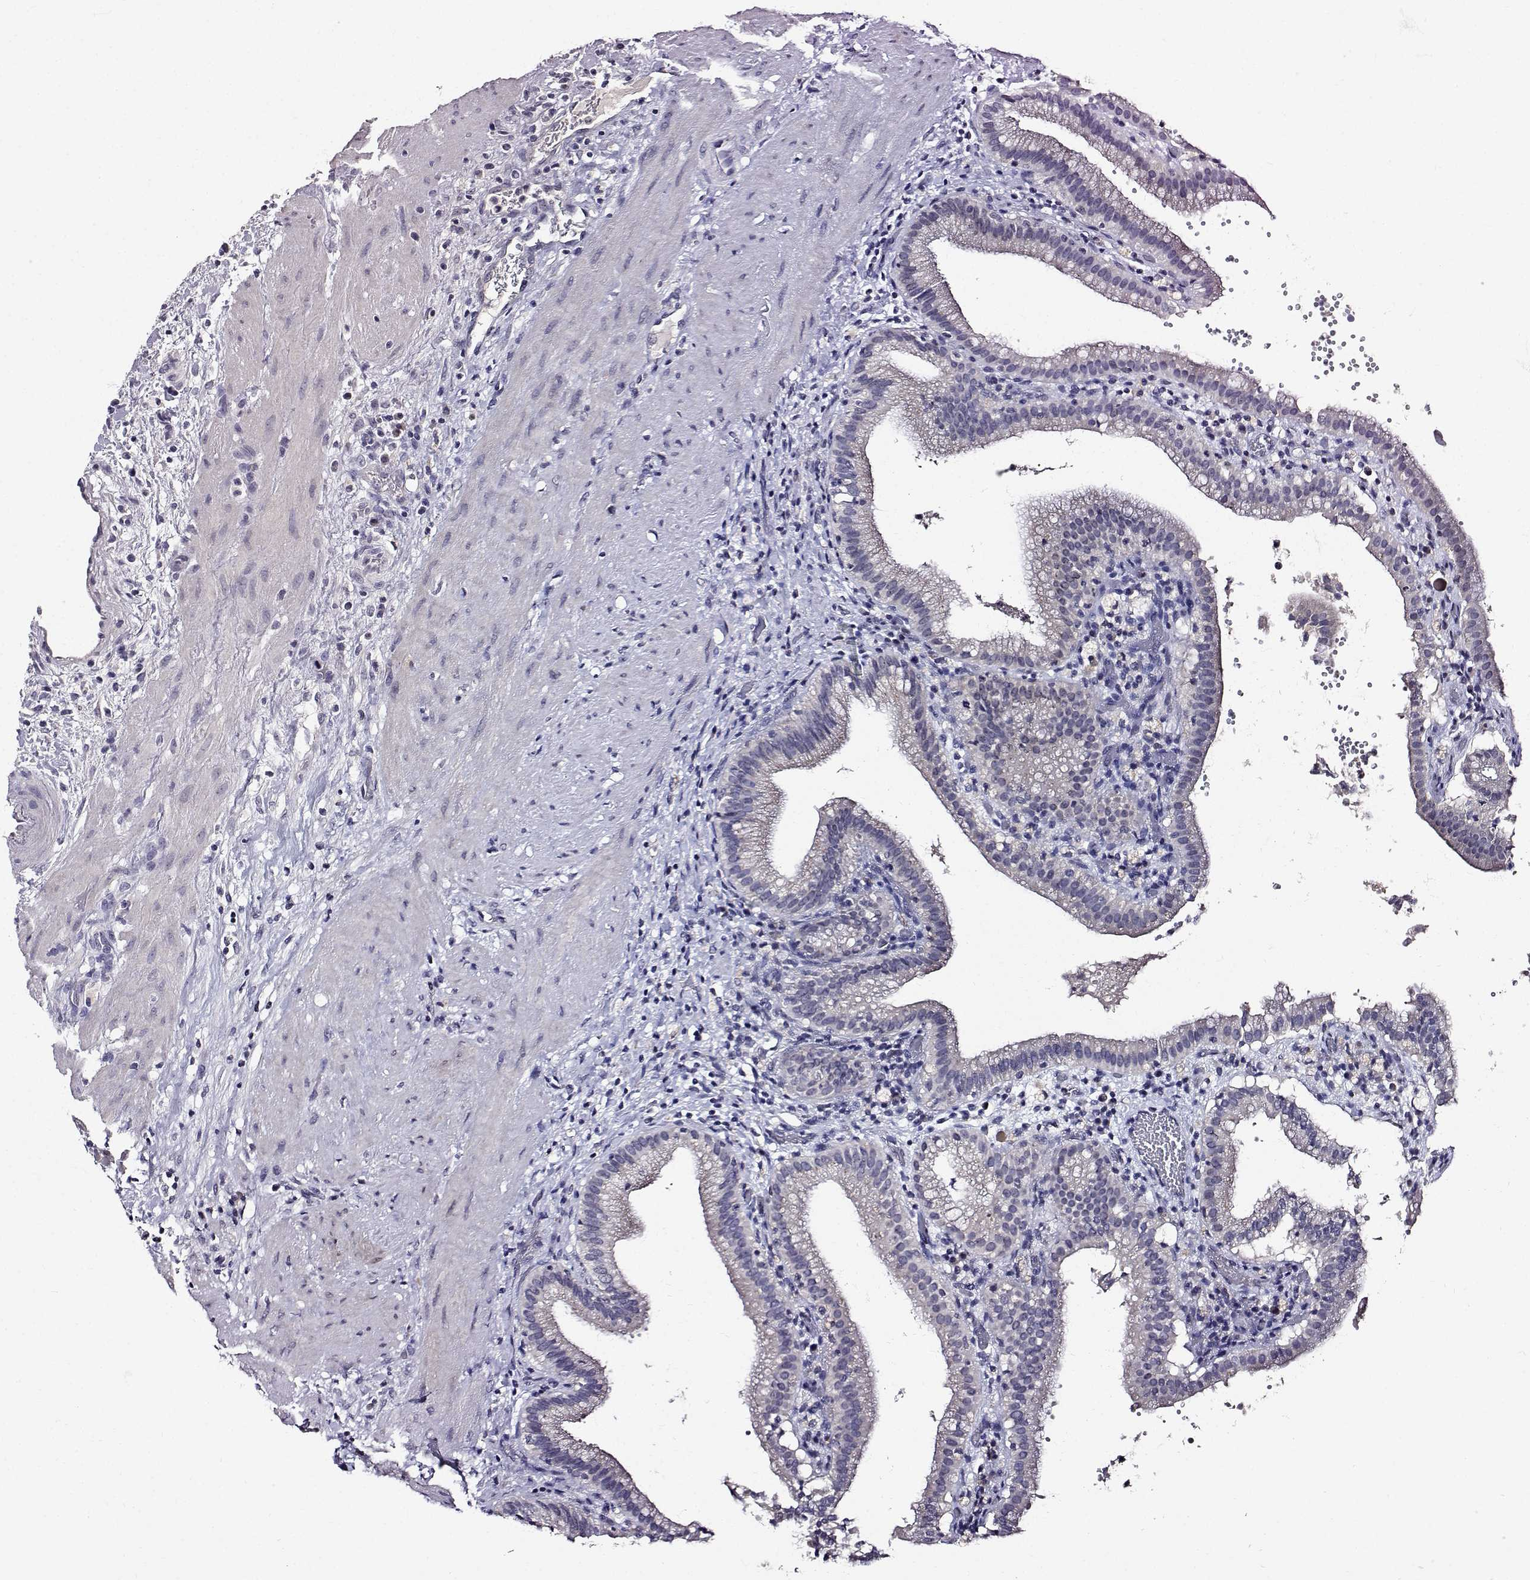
{"staining": {"intensity": "negative", "quantity": "none", "location": "none"}, "tissue": "gallbladder", "cell_type": "Glandular cells", "image_type": "normal", "snomed": [{"axis": "morphology", "description": "Normal tissue, NOS"}, {"axis": "topography", "description": "Gallbladder"}], "caption": "The micrograph reveals no staining of glandular cells in unremarkable gallbladder.", "gene": "SLC6A3", "patient": {"sex": "male", "age": 42}}